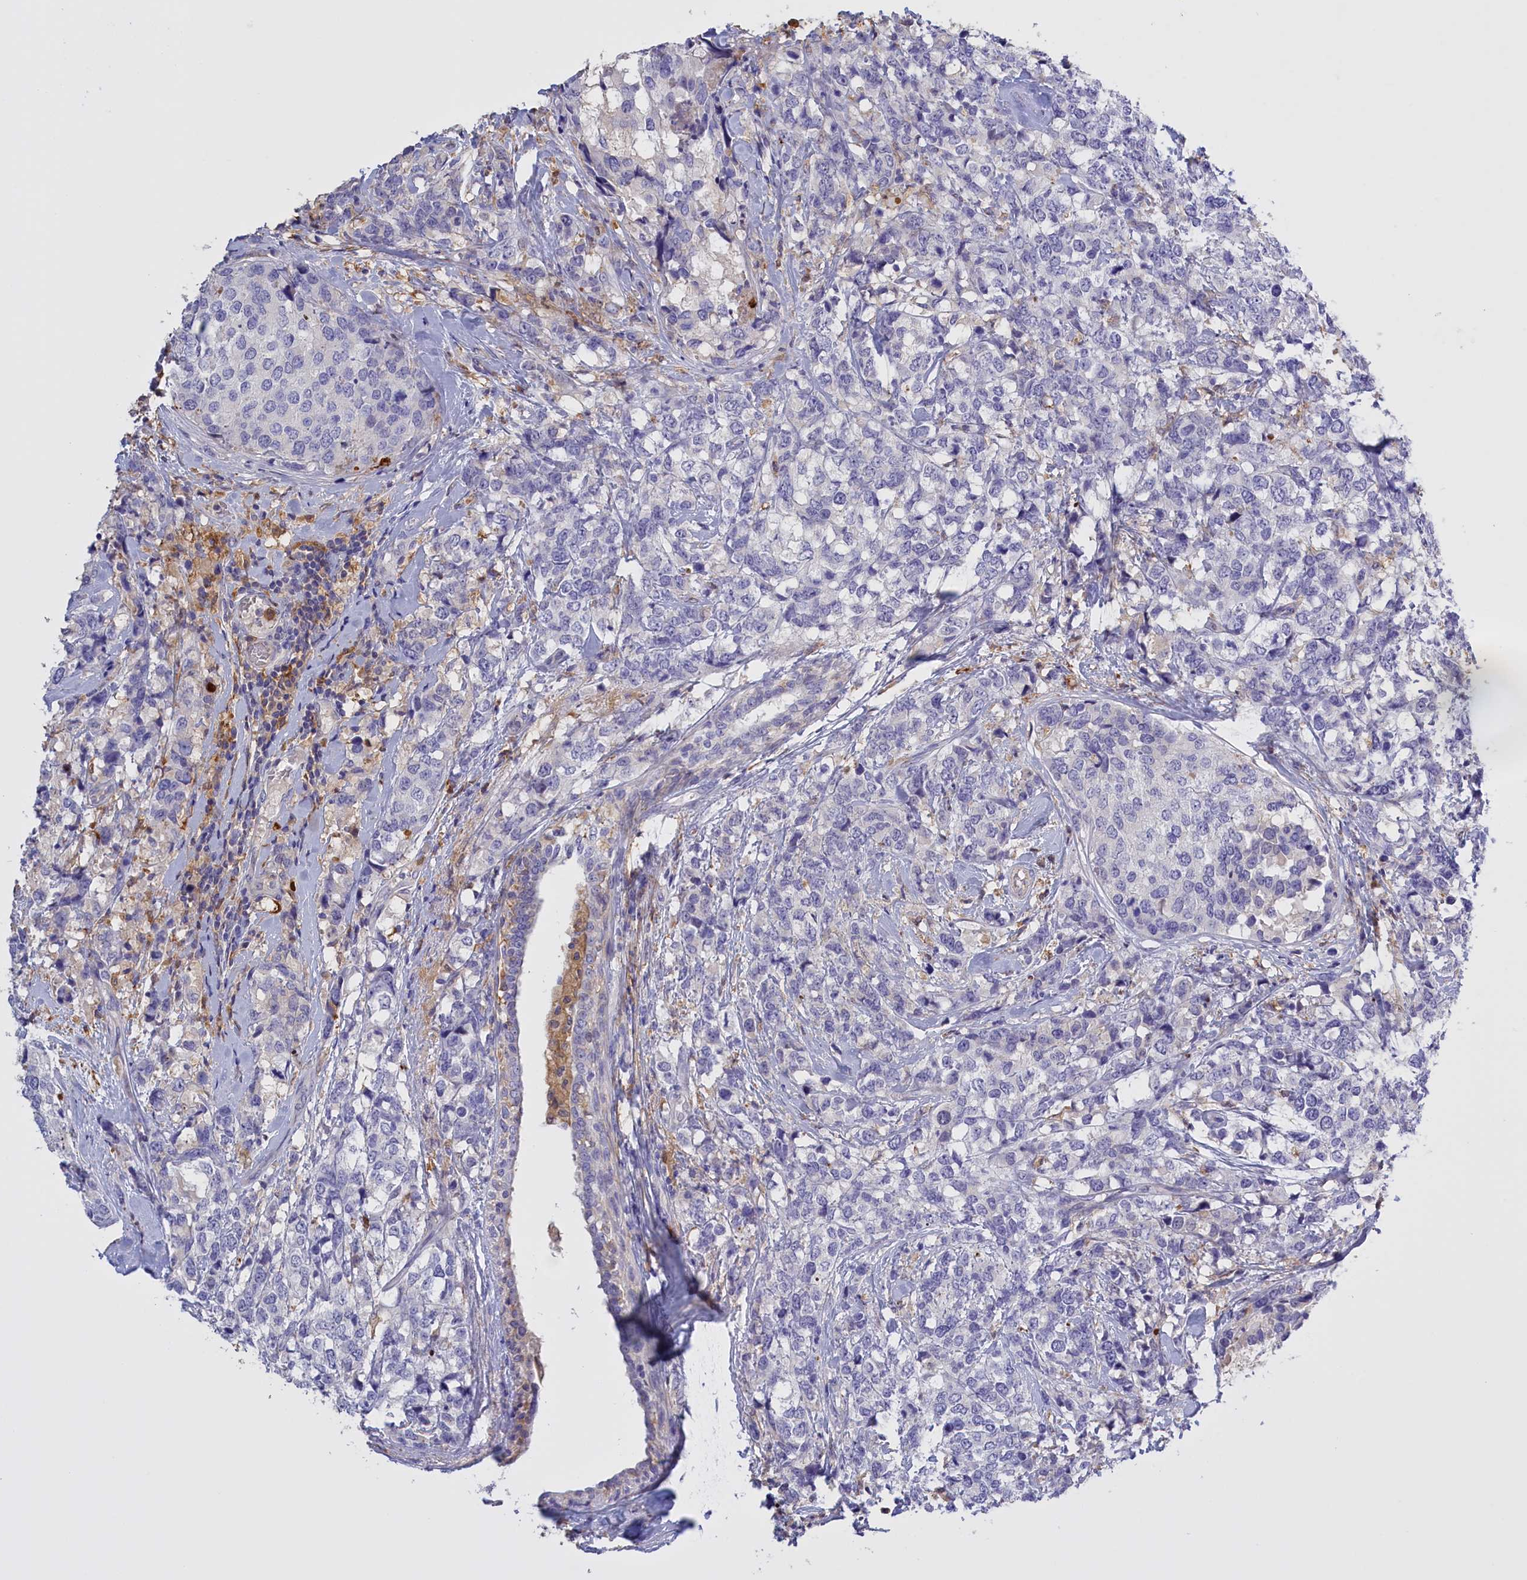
{"staining": {"intensity": "negative", "quantity": "none", "location": "none"}, "tissue": "breast cancer", "cell_type": "Tumor cells", "image_type": "cancer", "snomed": [{"axis": "morphology", "description": "Lobular carcinoma"}, {"axis": "topography", "description": "Breast"}], "caption": "A histopathology image of human lobular carcinoma (breast) is negative for staining in tumor cells.", "gene": "FAM149B1", "patient": {"sex": "female", "age": 59}}